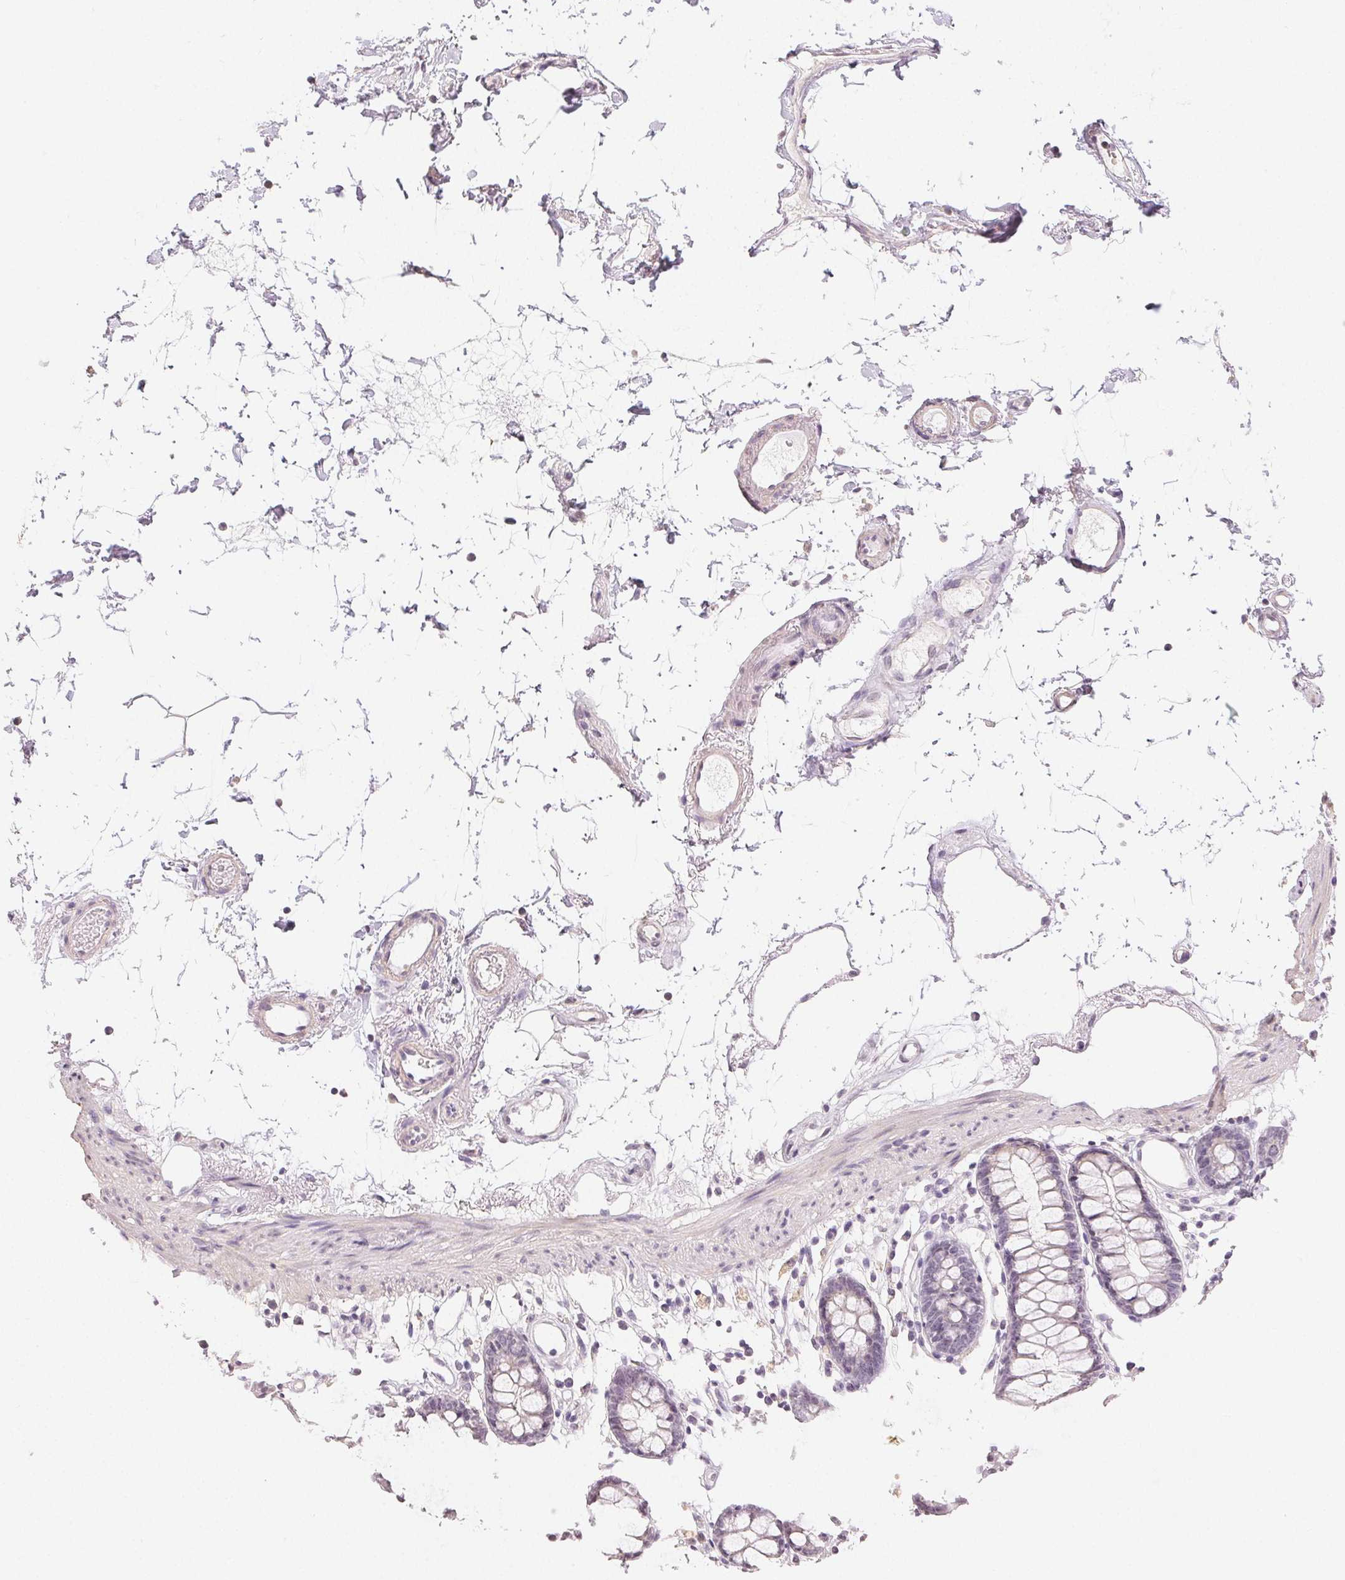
{"staining": {"intensity": "weak", "quantity": "25%-75%", "location": "cytoplasmic/membranous"}, "tissue": "colon", "cell_type": "Endothelial cells", "image_type": "normal", "snomed": [{"axis": "morphology", "description": "Normal tissue, NOS"}, {"axis": "topography", "description": "Colon"}], "caption": "Unremarkable colon shows weak cytoplasmic/membranous positivity in approximately 25%-75% of endothelial cells.", "gene": "TMEM174", "patient": {"sex": "female", "age": 84}}